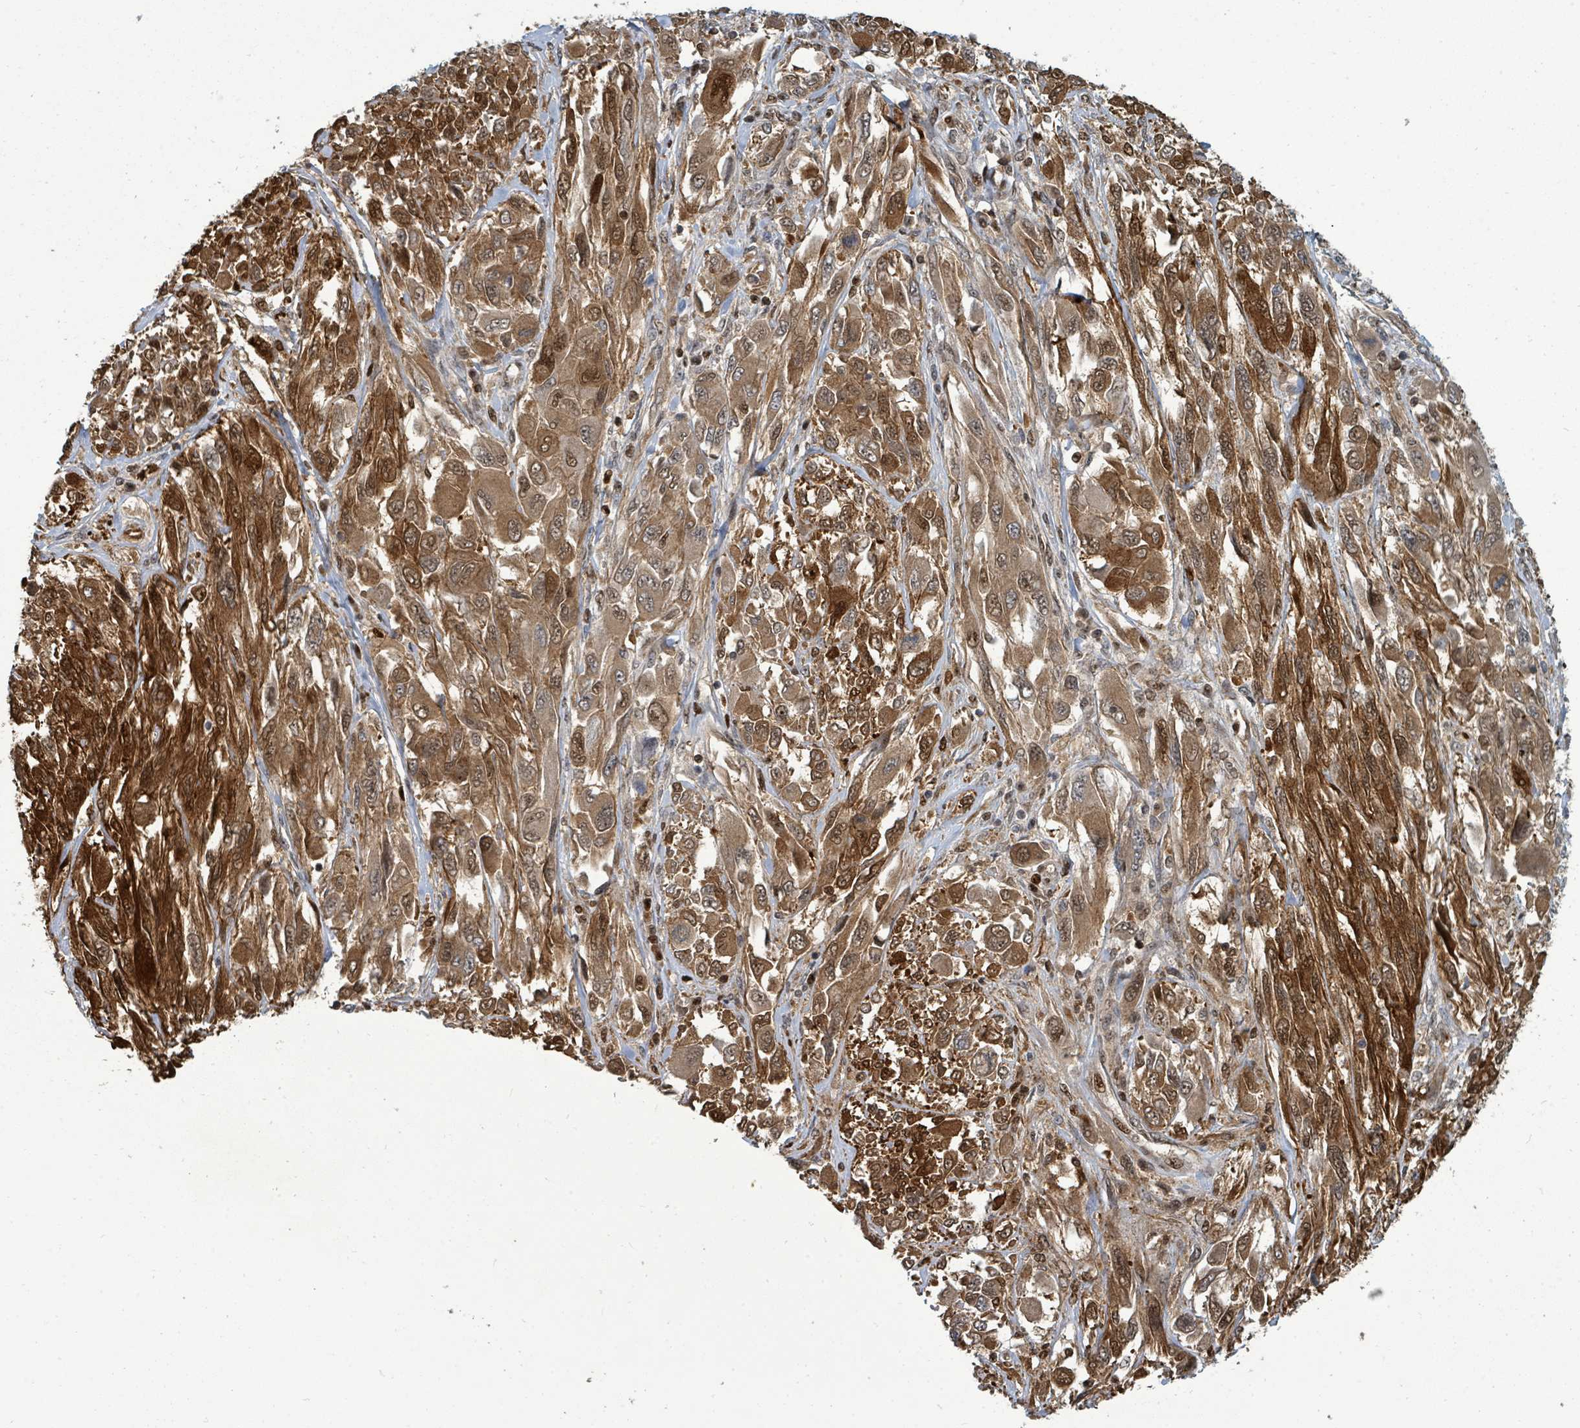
{"staining": {"intensity": "strong", "quantity": ">75%", "location": "cytoplasmic/membranous,nuclear"}, "tissue": "melanoma", "cell_type": "Tumor cells", "image_type": "cancer", "snomed": [{"axis": "morphology", "description": "Malignant melanoma, NOS"}, {"axis": "topography", "description": "Skin"}], "caption": "High-magnification brightfield microscopy of melanoma stained with DAB (brown) and counterstained with hematoxylin (blue). tumor cells exhibit strong cytoplasmic/membranous and nuclear expression is present in approximately>75% of cells.", "gene": "TRDMT1", "patient": {"sex": "female", "age": 91}}